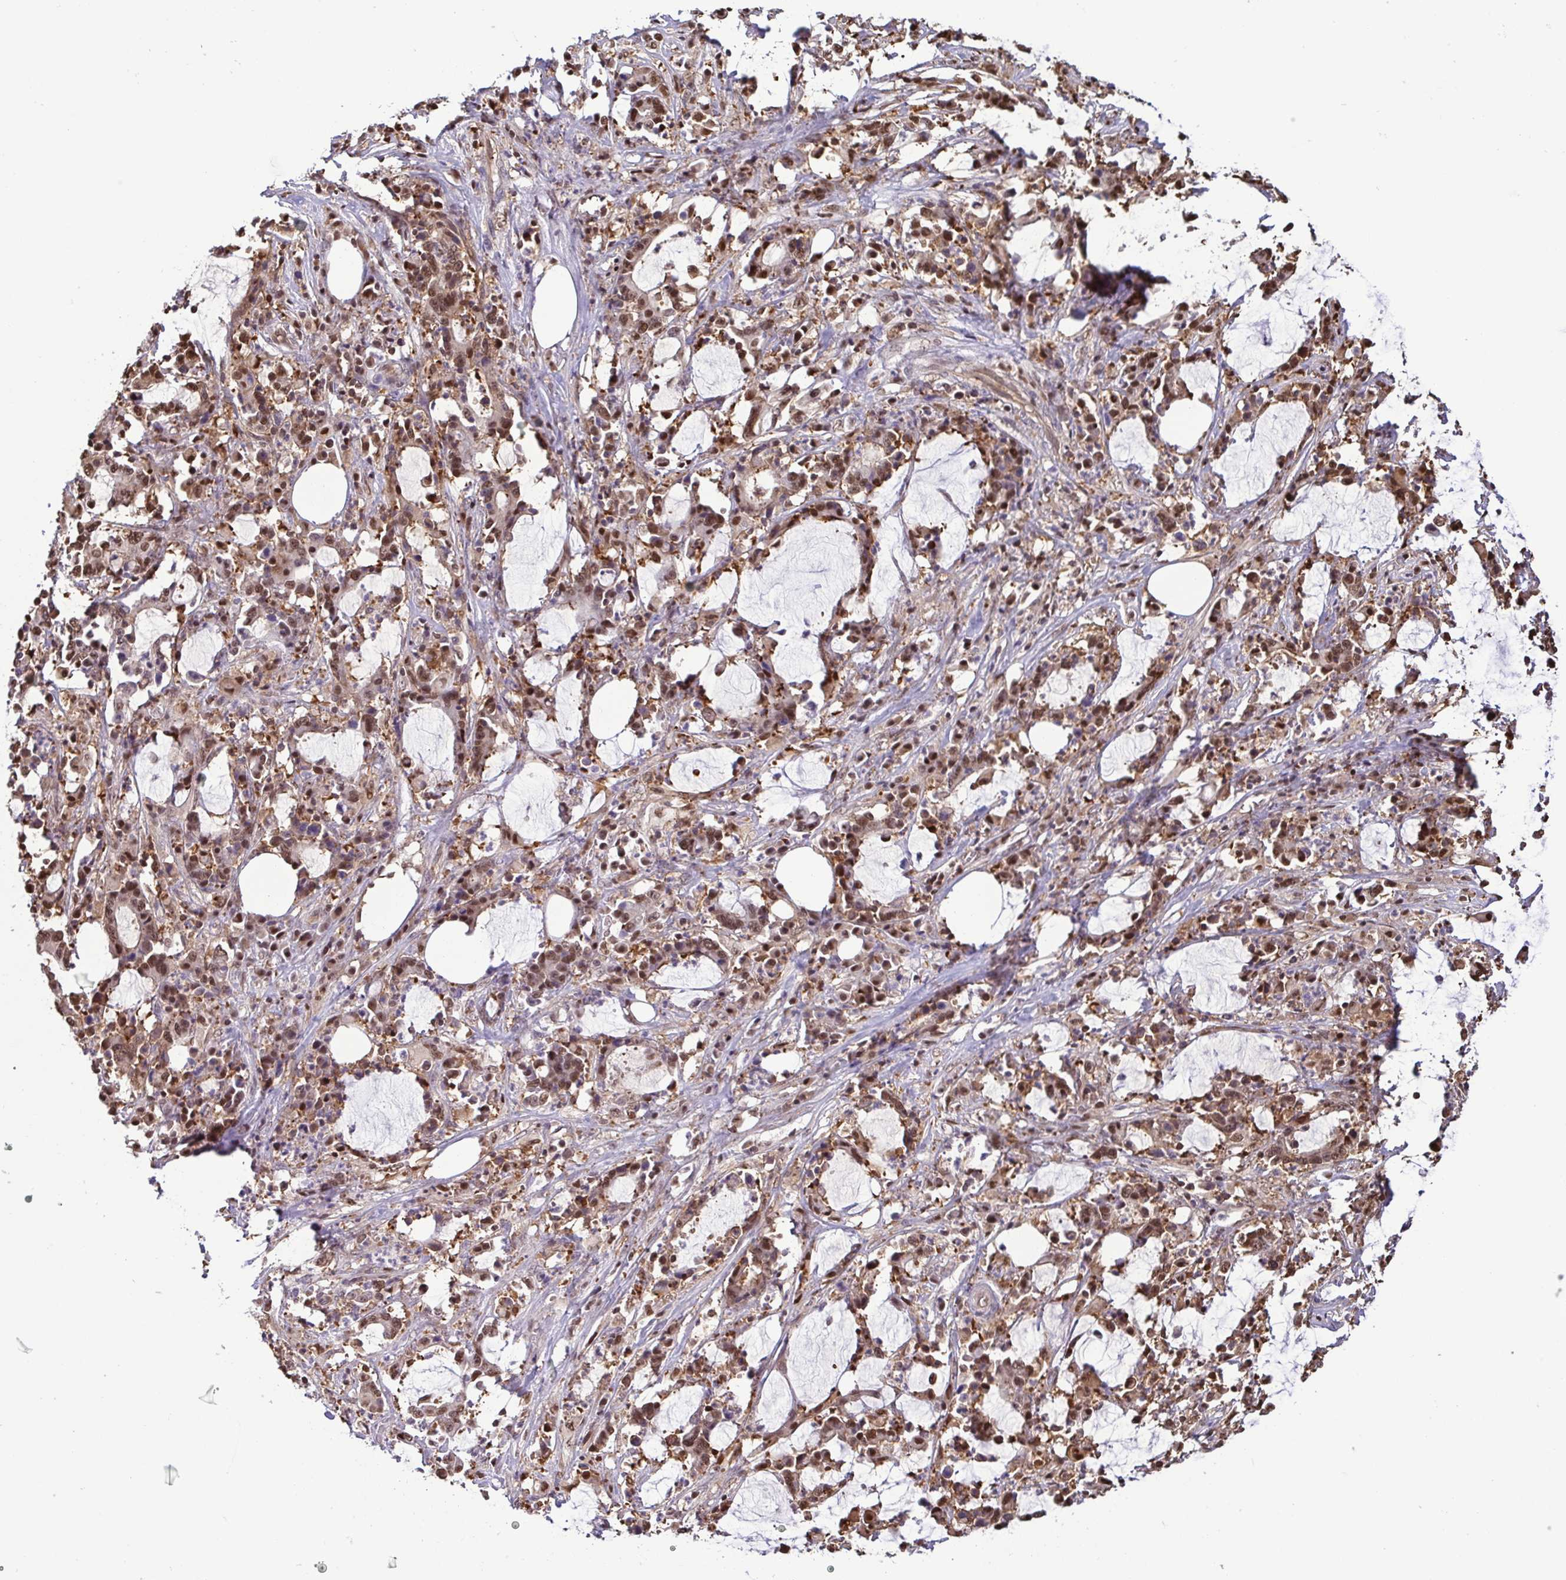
{"staining": {"intensity": "moderate", "quantity": ">75%", "location": "nuclear"}, "tissue": "stomach cancer", "cell_type": "Tumor cells", "image_type": "cancer", "snomed": [{"axis": "morphology", "description": "Adenocarcinoma, NOS"}, {"axis": "topography", "description": "Stomach, upper"}], "caption": "Stomach adenocarcinoma stained for a protein (brown) exhibits moderate nuclear positive expression in approximately >75% of tumor cells.", "gene": "PSMB9", "patient": {"sex": "male", "age": 68}}